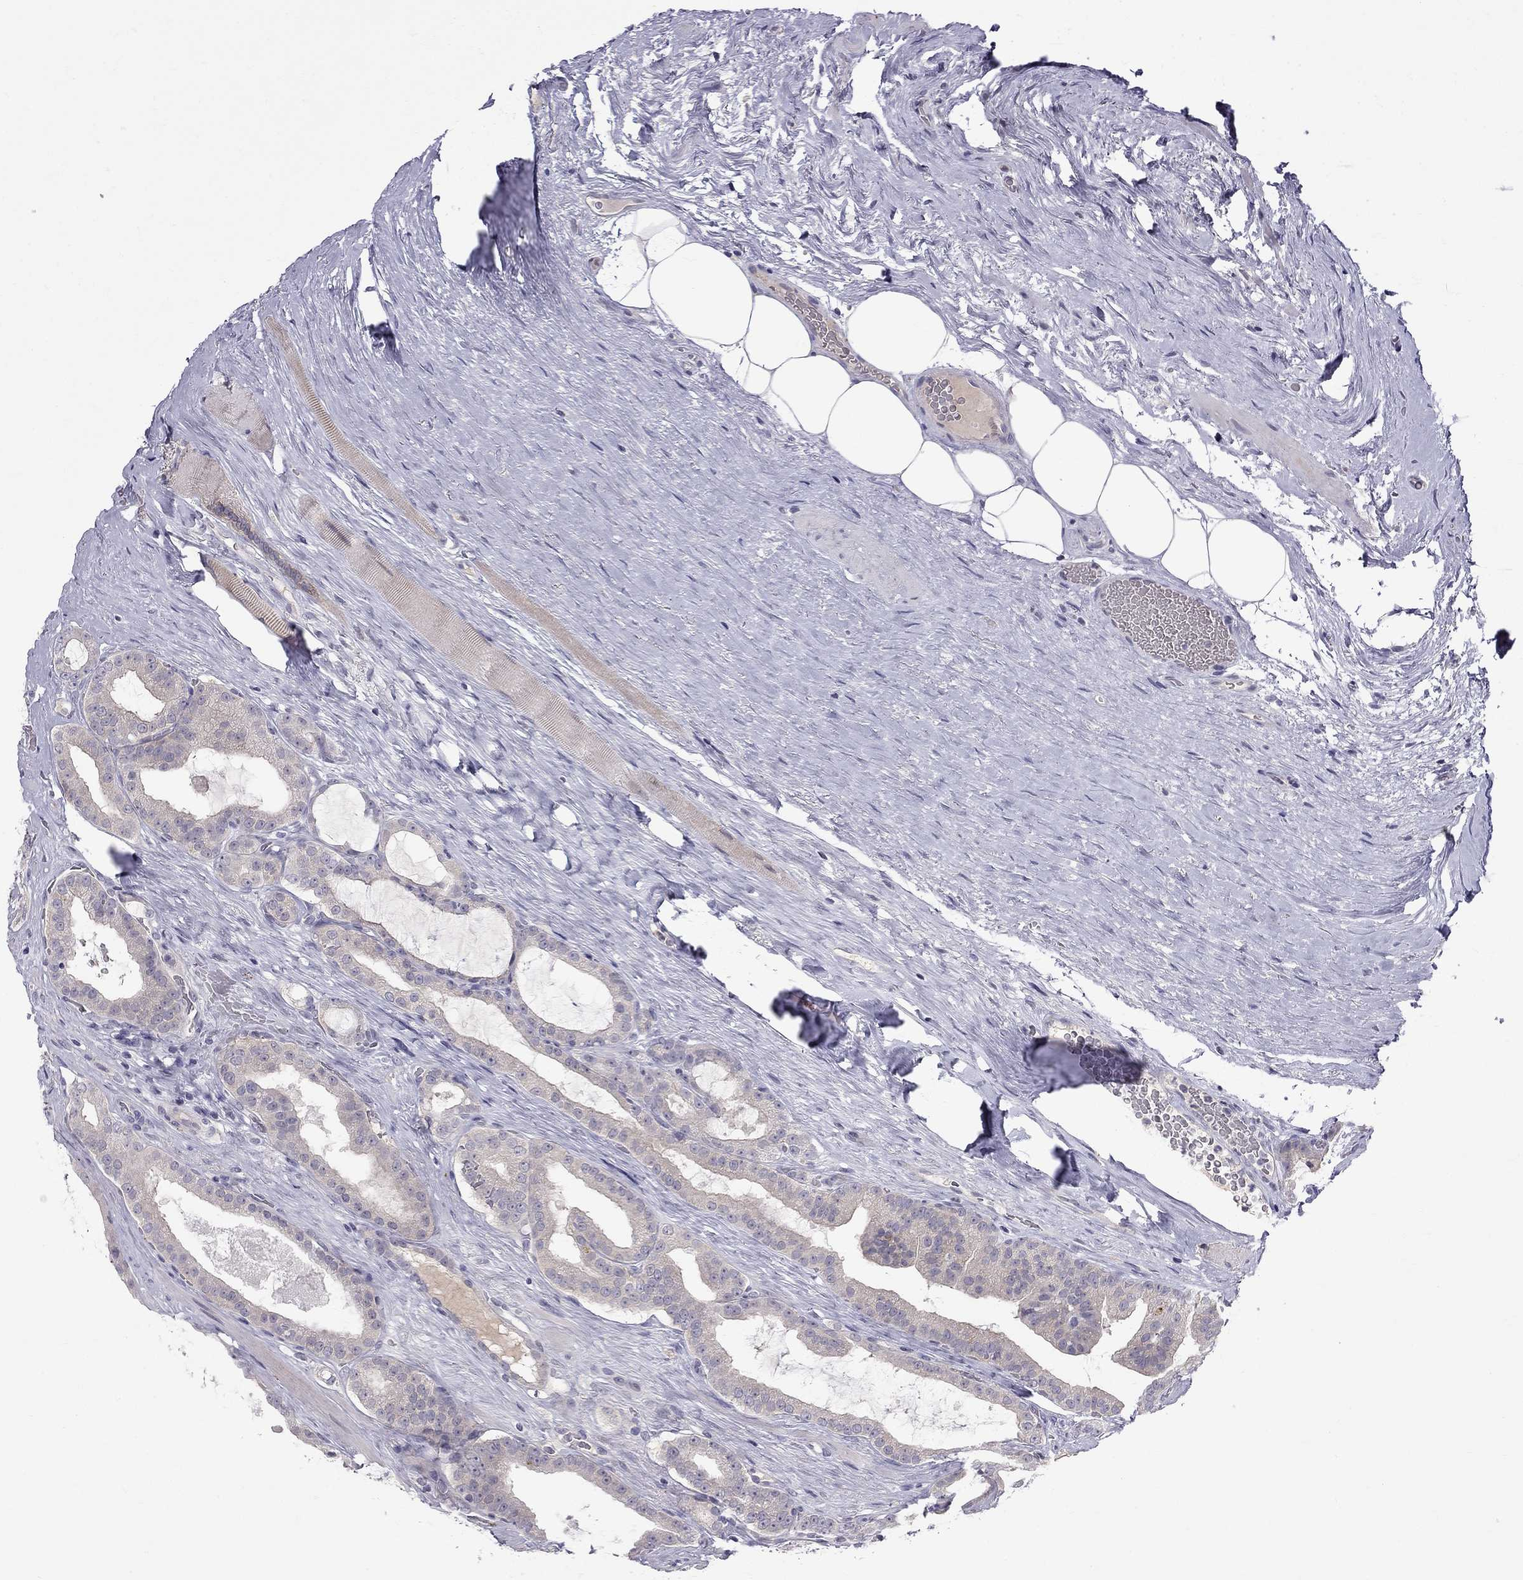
{"staining": {"intensity": "weak", "quantity": "<25%", "location": "cytoplasmic/membranous"}, "tissue": "prostate cancer", "cell_type": "Tumor cells", "image_type": "cancer", "snomed": [{"axis": "morphology", "description": "Adenocarcinoma, NOS"}, {"axis": "topography", "description": "Prostate"}], "caption": "Immunohistochemical staining of prostate cancer (adenocarcinoma) demonstrates no significant expression in tumor cells.", "gene": "RTL9", "patient": {"sex": "male", "age": 67}}